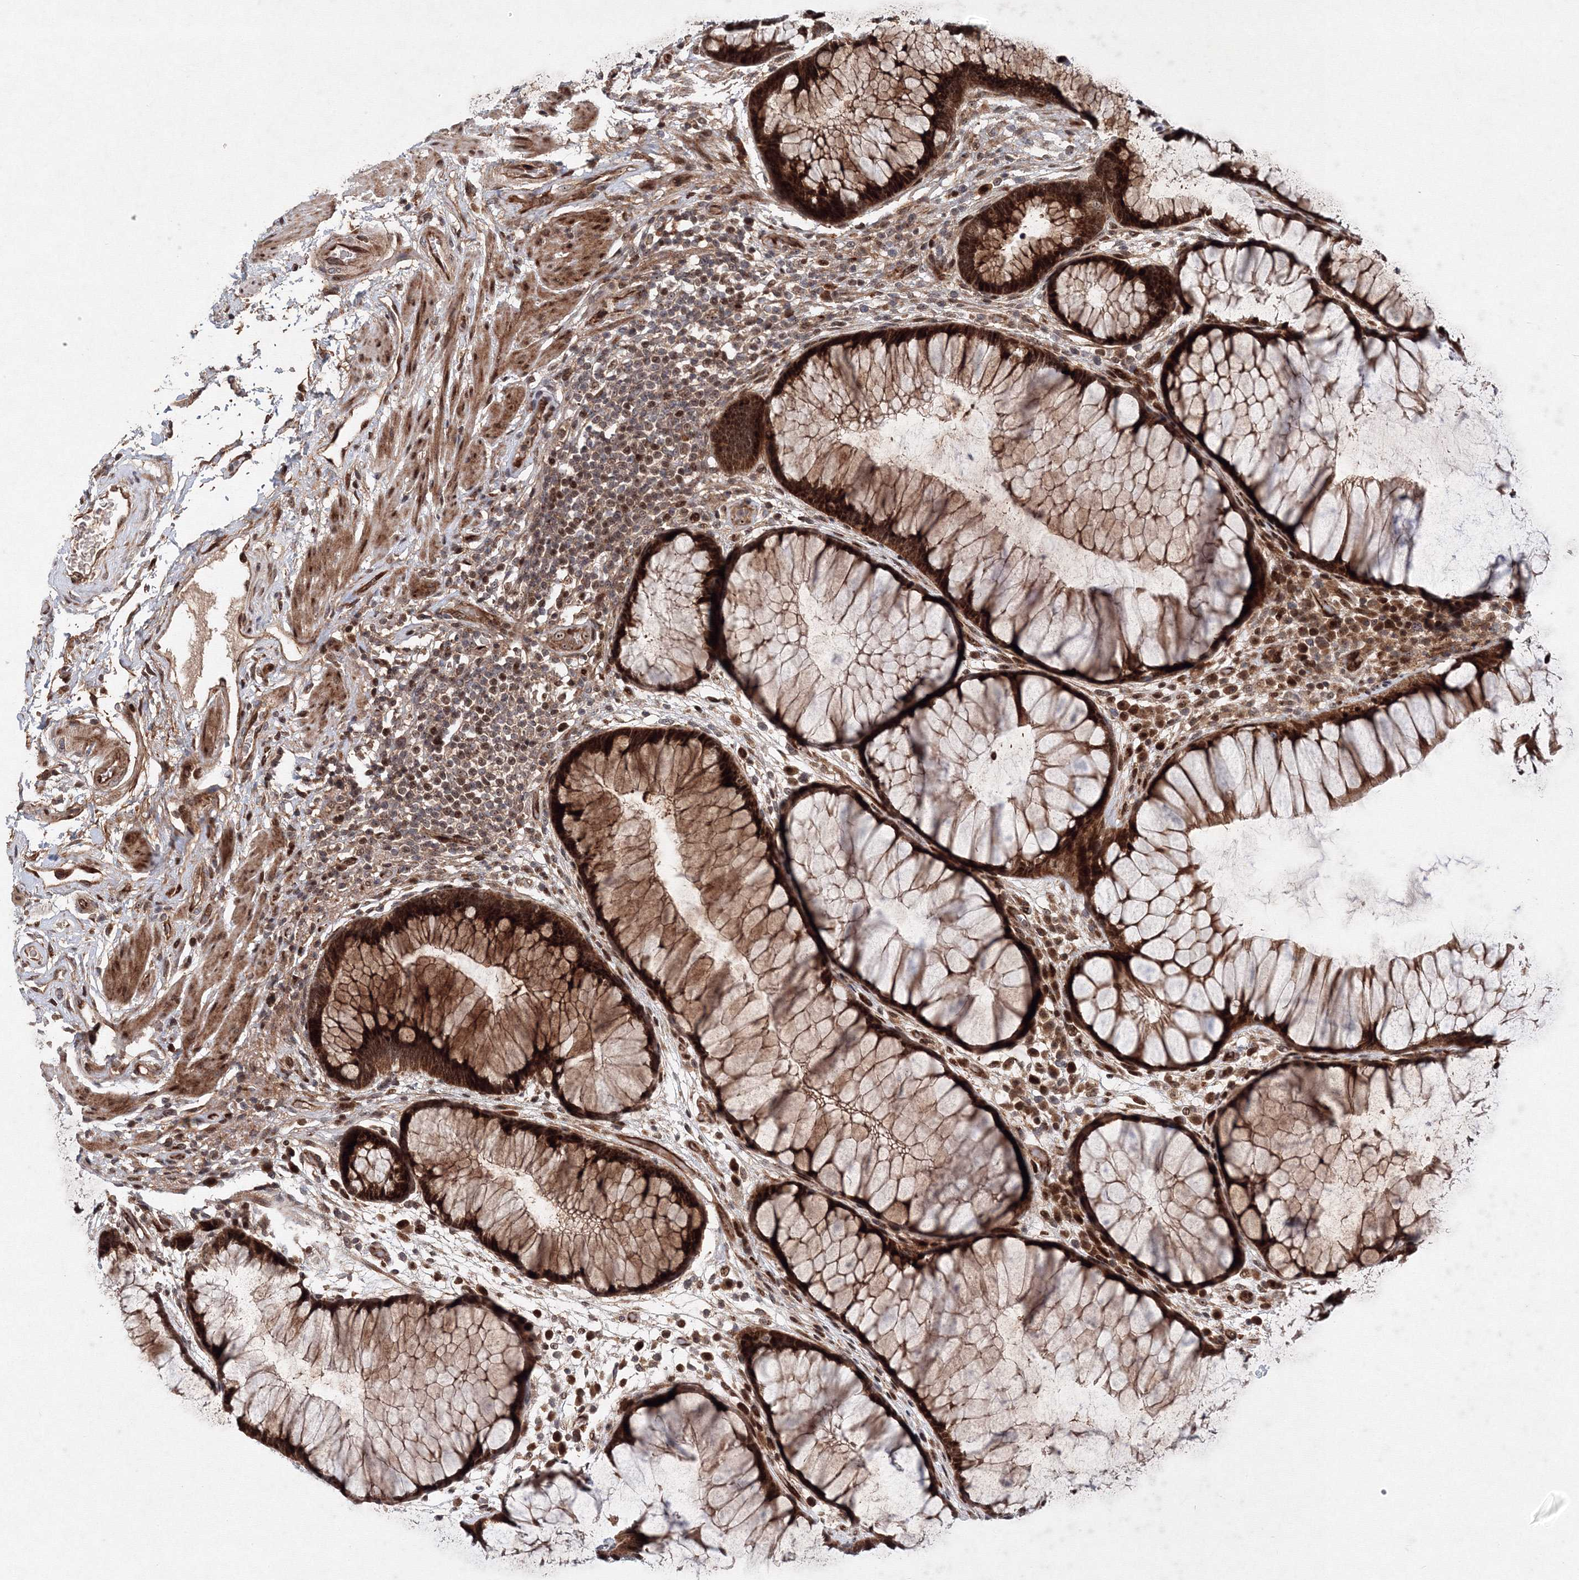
{"staining": {"intensity": "strong", "quantity": ">75%", "location": "cytoplasmic/membranous,nuclear"}, "tissue": "rectum", "cell_type": "Glandular cells", "image_type": "normal", "snomed": [{"axis": "morphology", "description": "Normal tissue, NOS"}, {"axis": "topography", "description": "Rectum"}], "caption": "IHC histopathology image of normal rectum stained for a protein (brown), which shows high levels of strong cytoplasmic/membranous,nuclear expression in approximately >75% of glandular cells.", "gene": "ANKAR", "patient": {"sex": "male", "age": 51}}